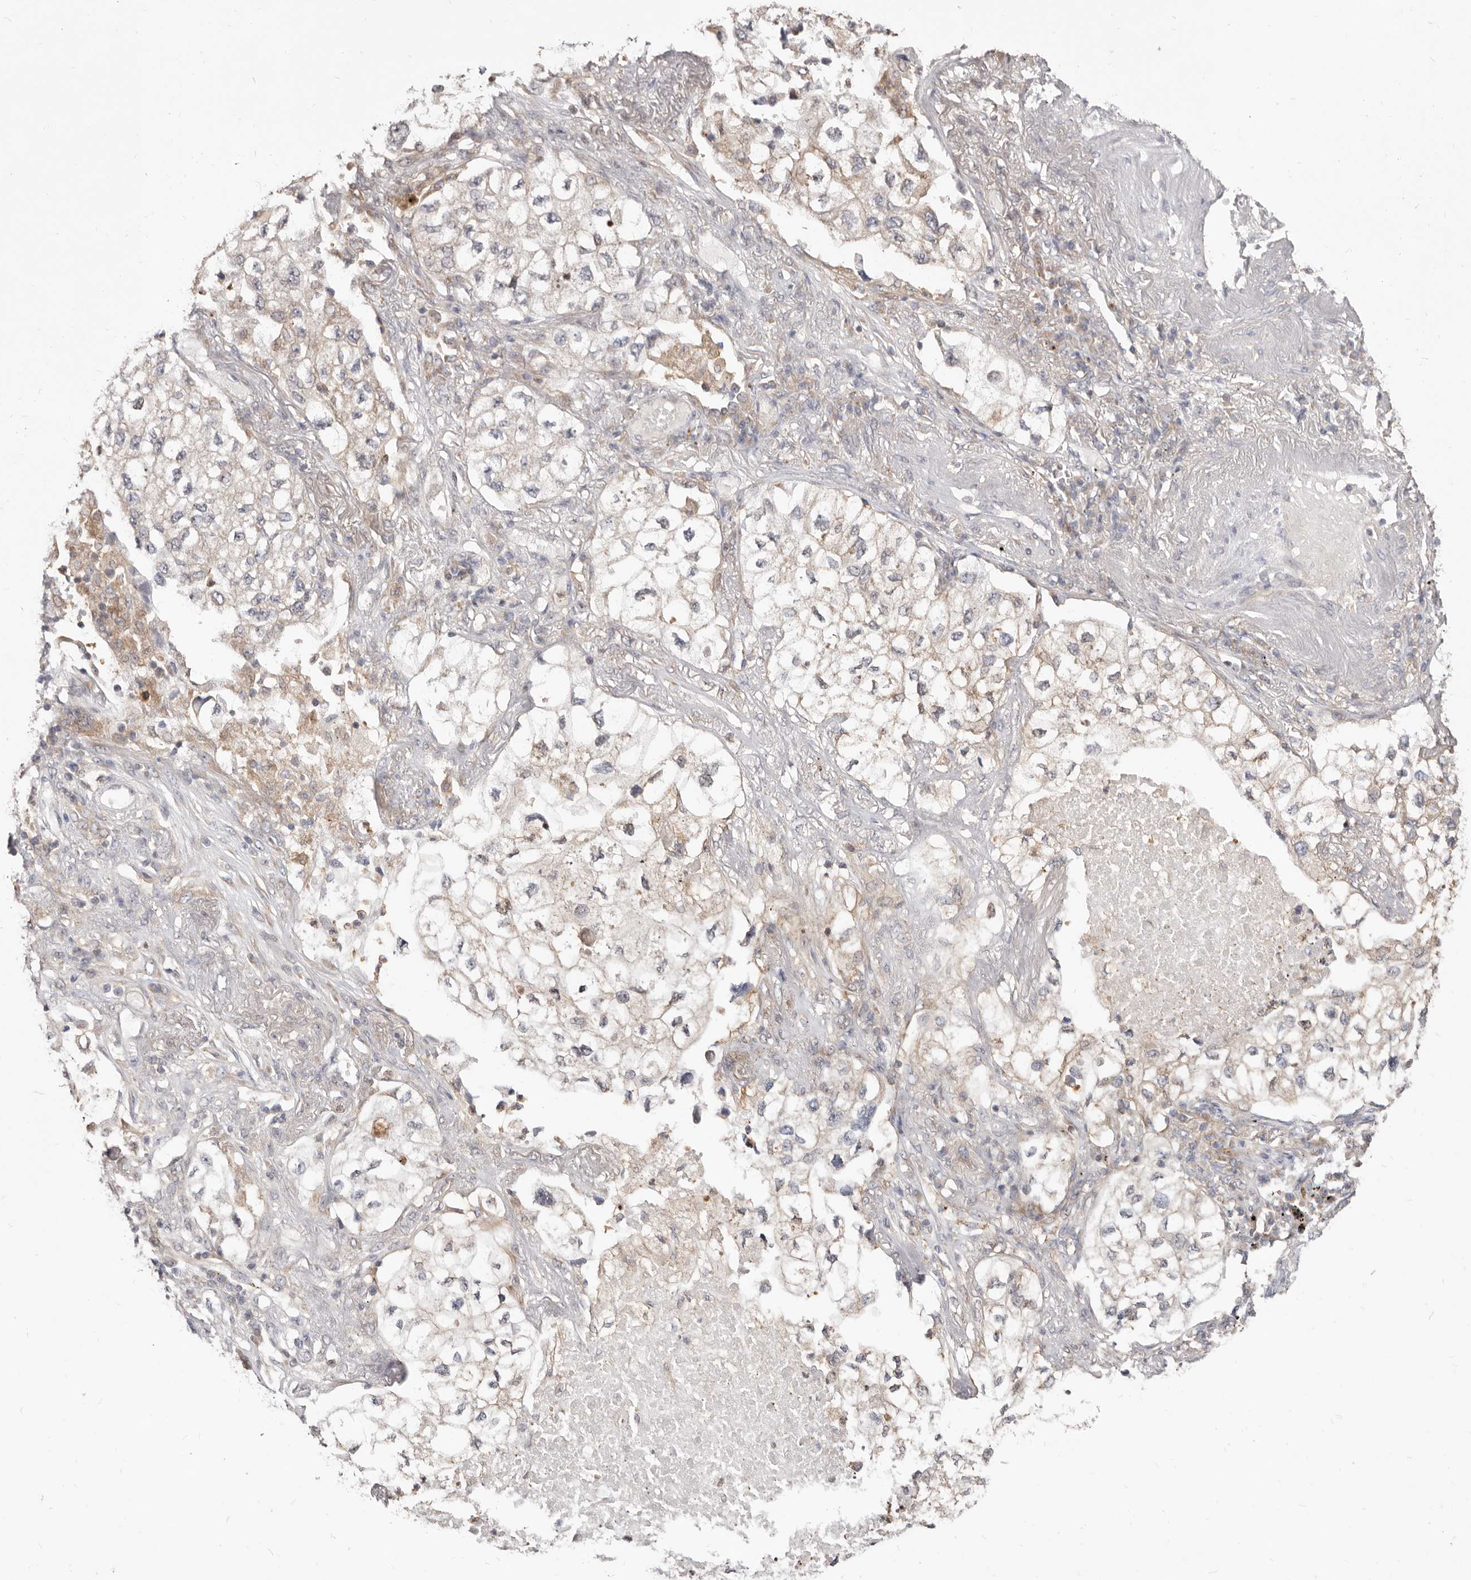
{"staining": {"intensity": "negative", "quantity": "none", "location": "none"}, "tissue": "lung cancer", "cell_type": "Tumor cells", "image_type": "cancer", "snomed": [{"axis": "morphology", "description": "Adenocarcinoma, NOS"}, {"axis": "topography", "description": "Lung"}], "caption": "Human lung cancer stained for a protein using IHC displays no staining in tumor cells.", "gene": "TC2N", "patient": {"sex": "male", "age": 63}}